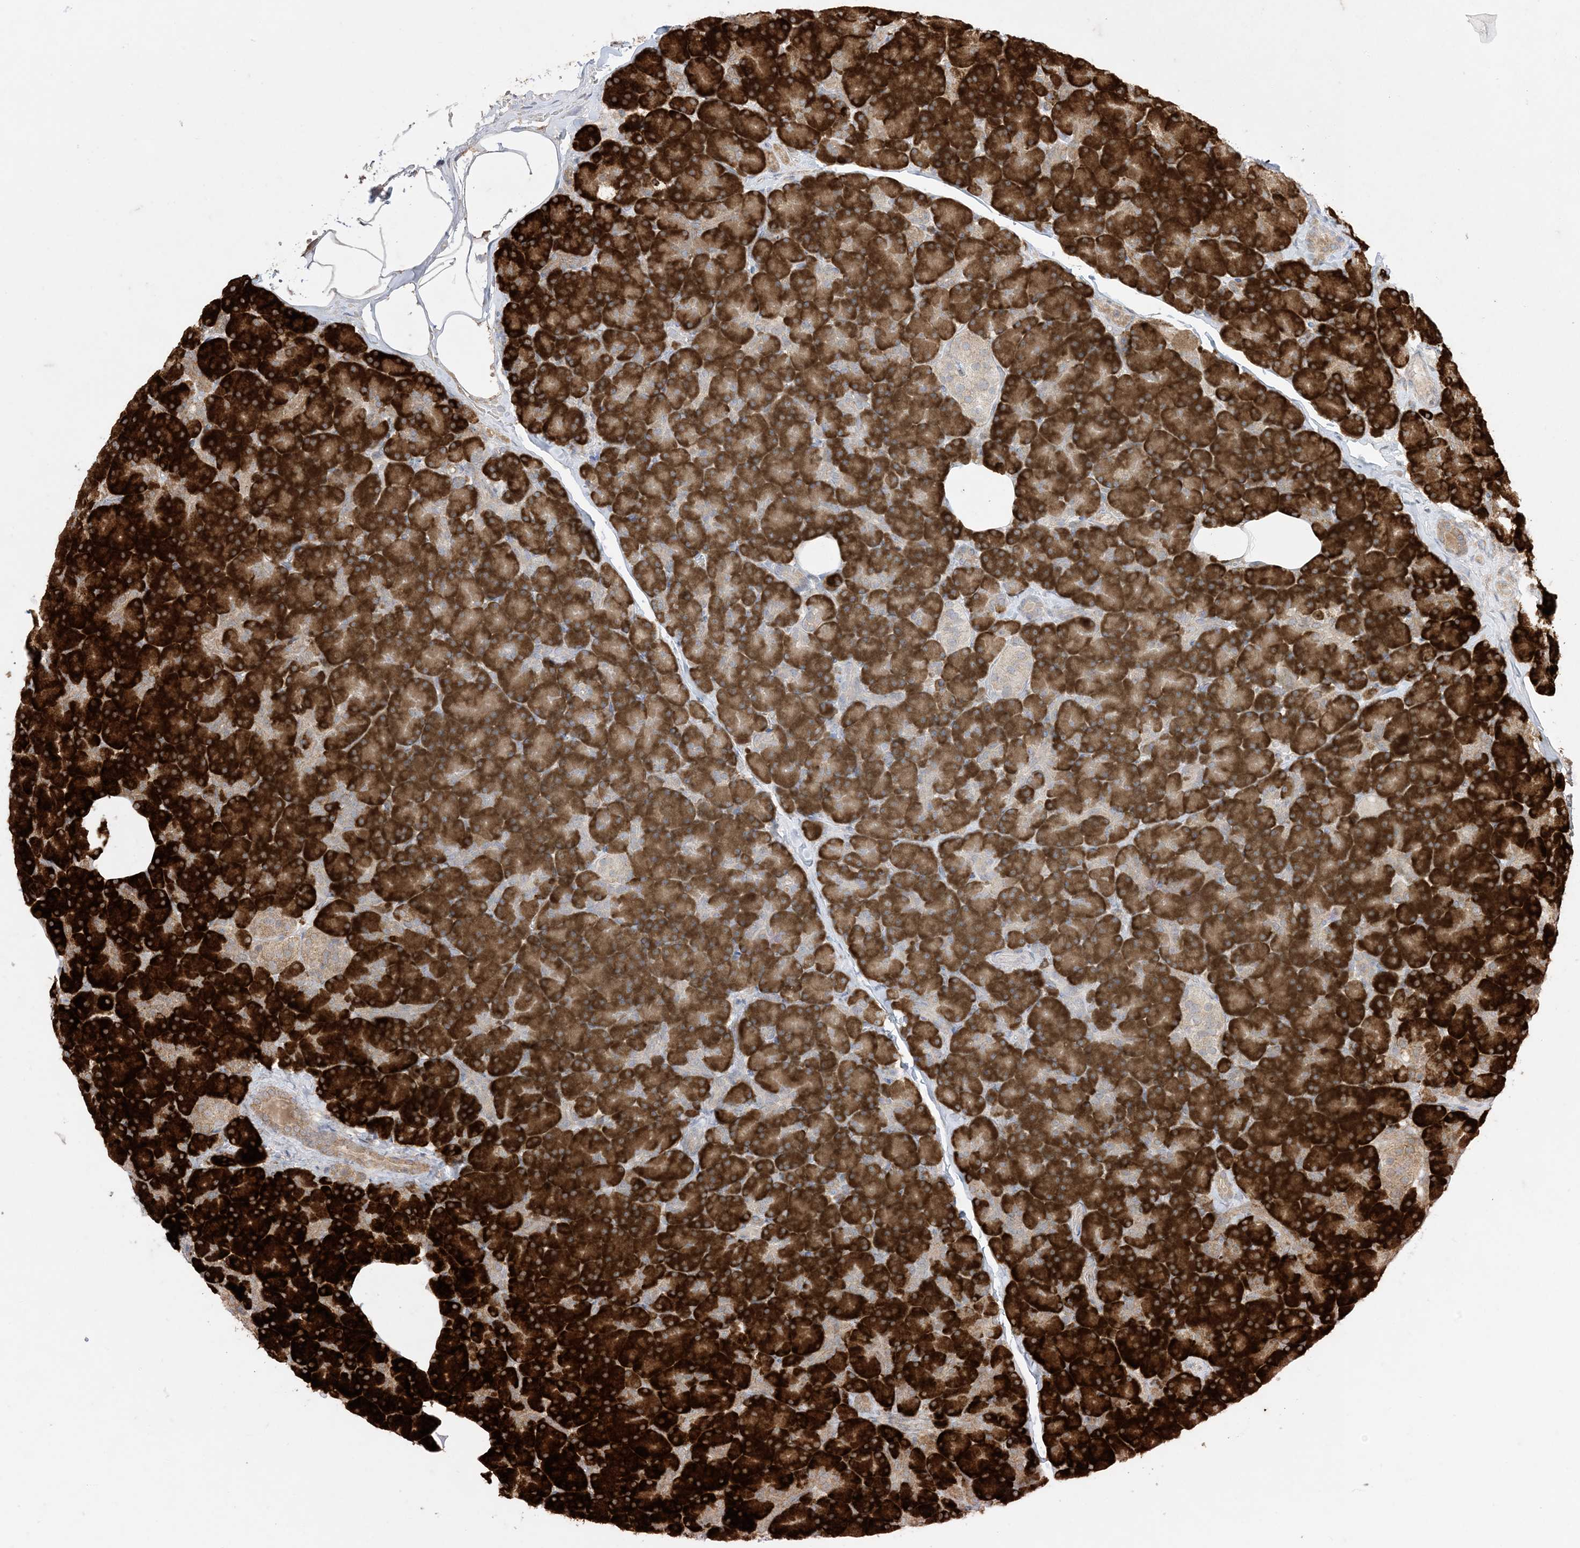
{"staining": {"intensity": "strong", "quantity": ">75%", "location": "cytoplasmic/membranous"}, "tissue": "pancreas", "cell_type": "Exocrine glandular cells", "image_type": "normal", "snomed": [{"axis": "morphology", "description": "Normal tissue, NOS"}, {"axis": "topography", "description": "Pancreas"}], "caption": "Protein analysis of unremarkable pancreas exhibits strong cytoplasmic/membranous expression in about >75% of exocrine glandular cells.", "gene": "ODC1", "patient": {"sex": "female", "age": 43}}